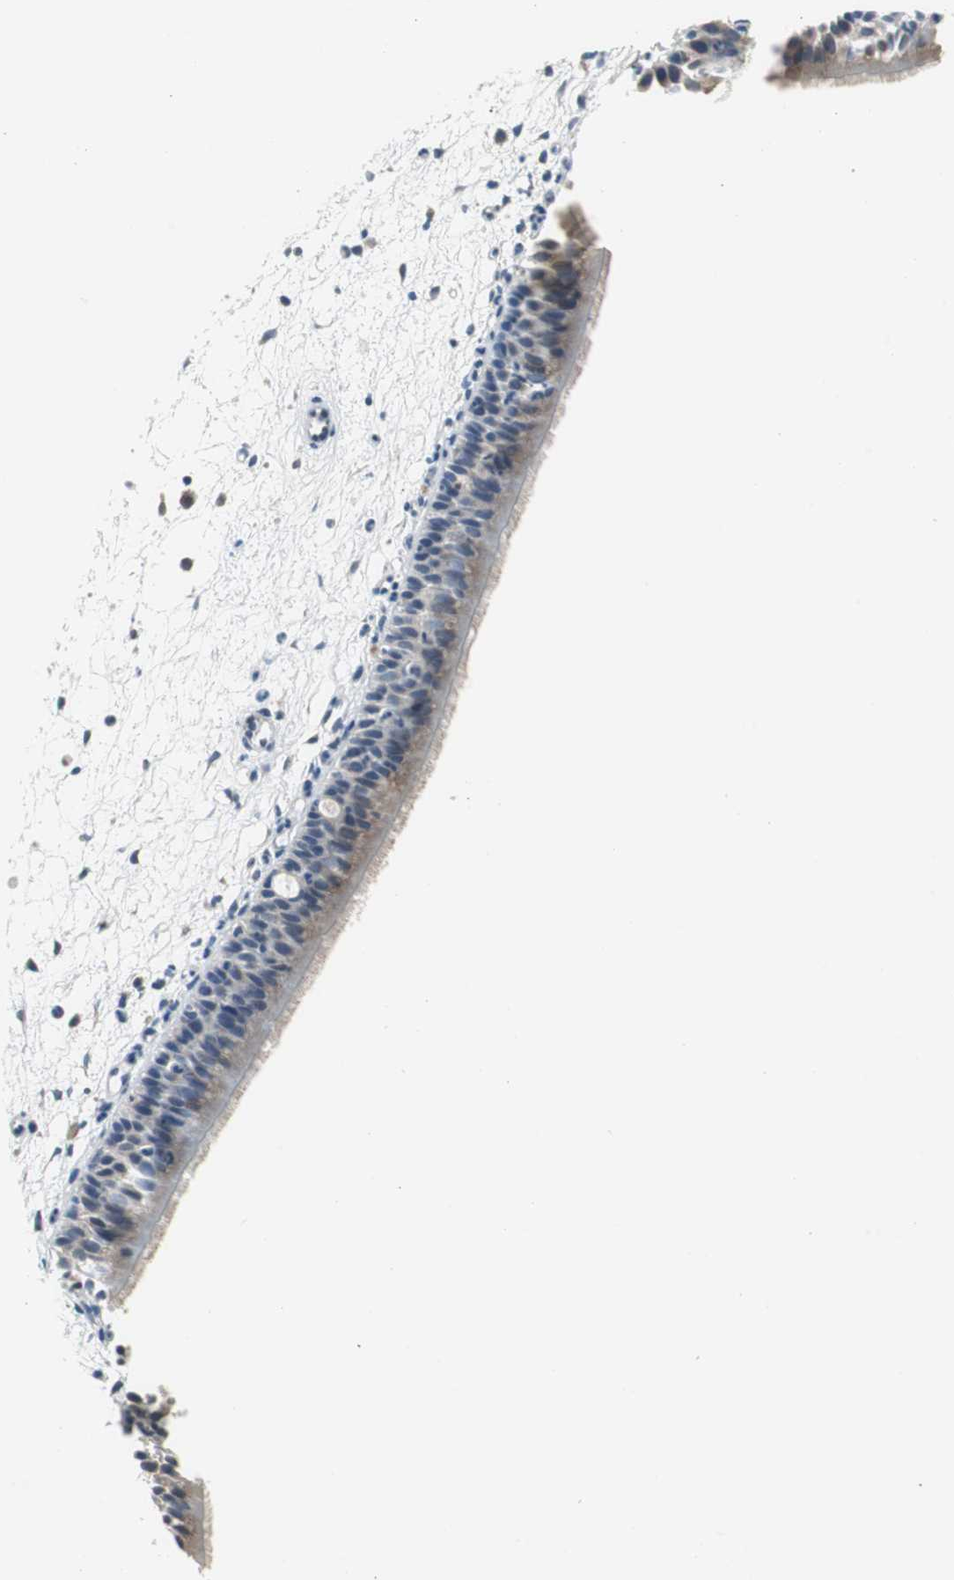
{"staining": {"intensity": "moderate", "quantity": ">75%", "location": "cytoplasmic/membranous"}, "tissue": "nasopharynx", "cell_type": "Respiratory epithelial cells", "image_type": "normal", "snomed": [{"axis": "morphology", "description": "Normal tissue, NOS"}, {"axis": "topography", "description": "Nasopharynx"}], "caption": "Immunohistochemistry (IHC) staining of benign nasopharynx, which displays medium levels of moderate cytoplasmic/membranous staining in approximately >75% of respiratory epithelial cells indicating moderate cytoplasmic/membranous protein expression. The staining was performed using DAB (brown) for protein detection and nuclei were counterstained in hematoxylin (blue).", "gene": "PLAA", "patient": {"sex": "female", "age": 54}}